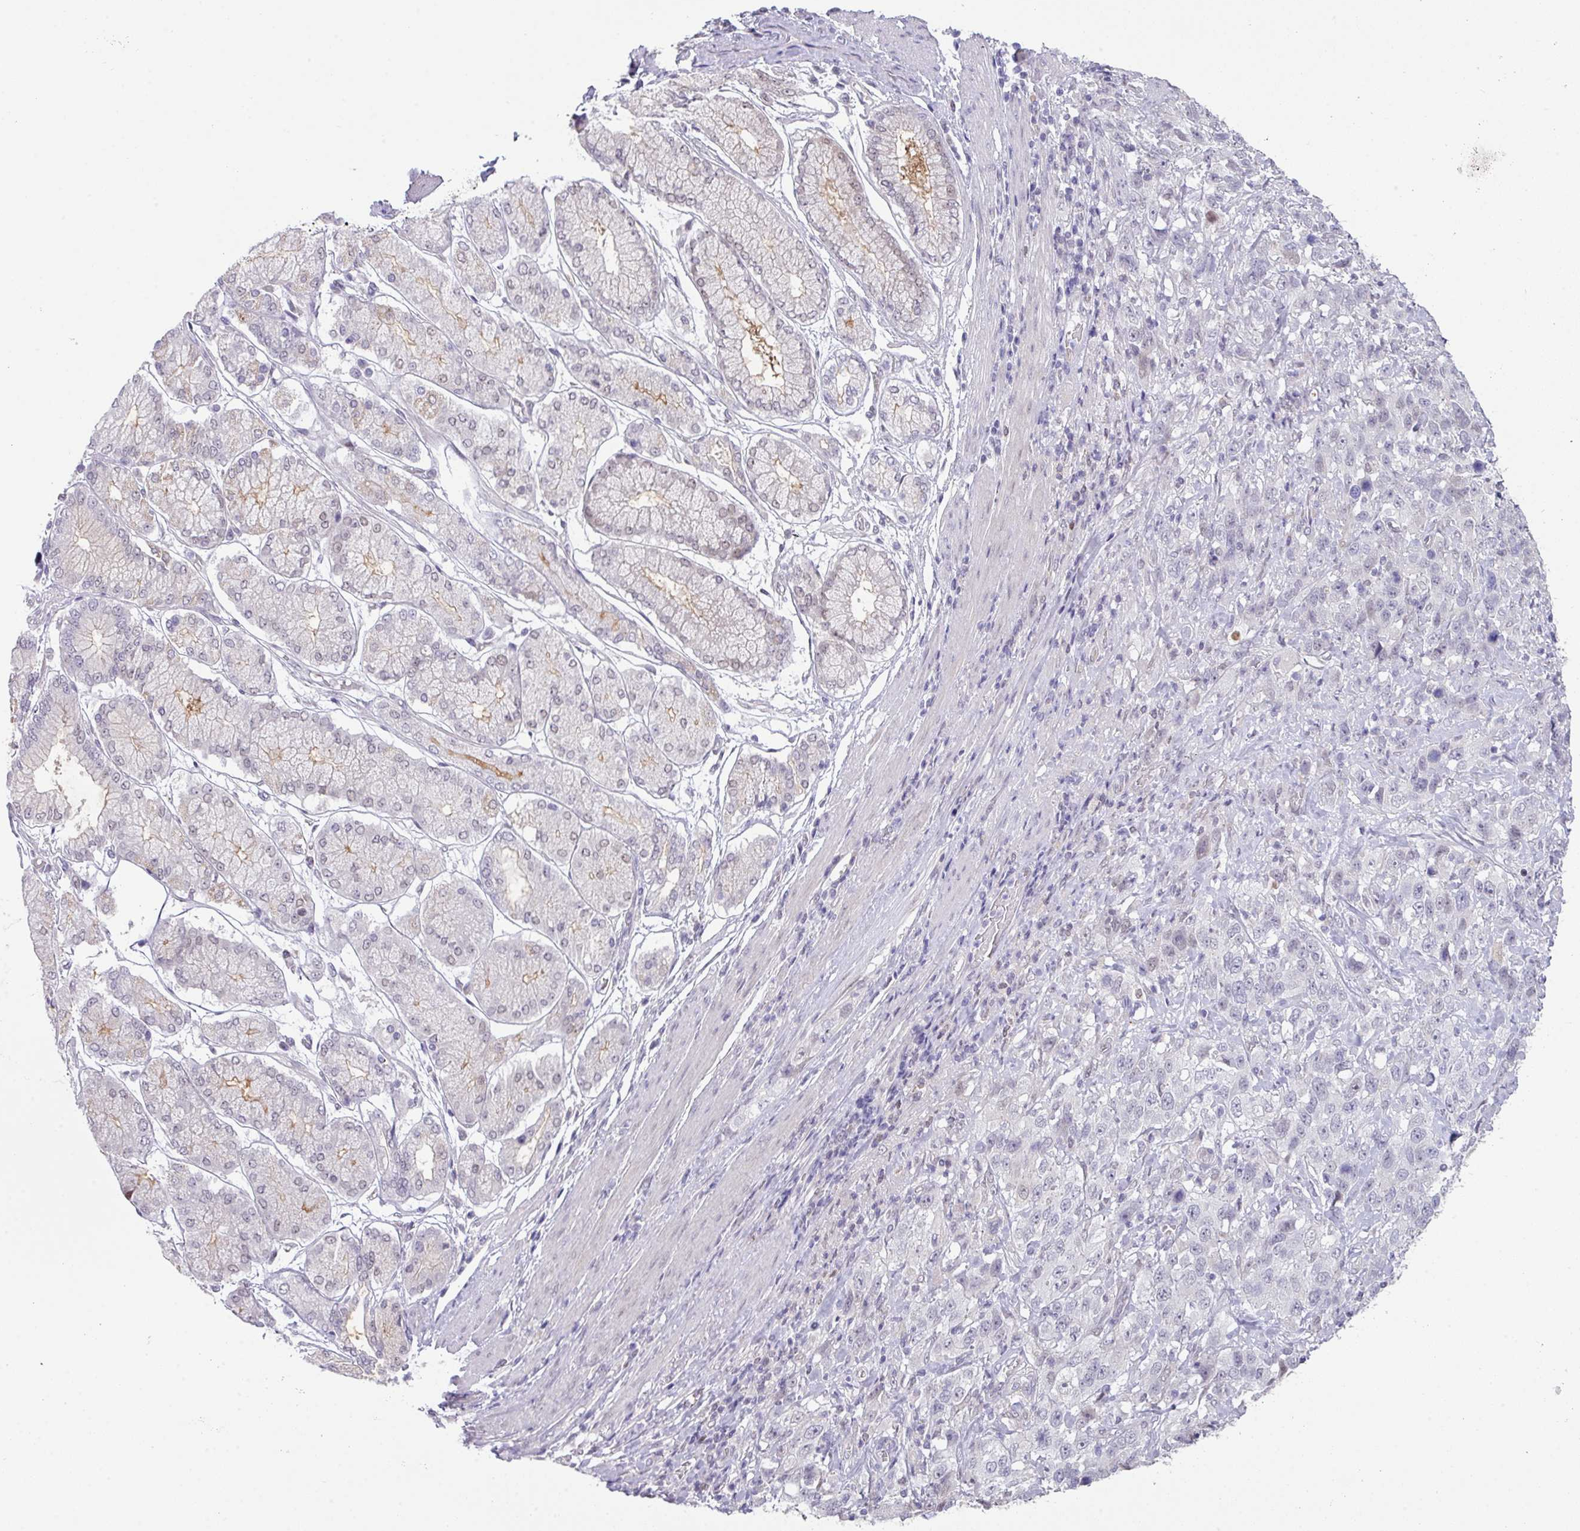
{"staining": {"intensity": "negative", "quantity": "none", "location": "none"}, "tissue": "stomach cancer", "cell_type": "Tumor cells", "image_type": "cancer", "snomed": [{"axis": "morphology", "description": "Normal tissue, NOS"}, {"axis": "morphology", "description": "Adenocarcinoma, NOS"}, {"axis": "topography", "description": "Lymph node"}, {"axis": "topography", "description": "Stomach"}], "caption": "Tumor cells show no significant protein expression in adenocarcinoma (stomach).", "gene": "ANKRD13B", "patient": {"sex": "male", "age": 48}}